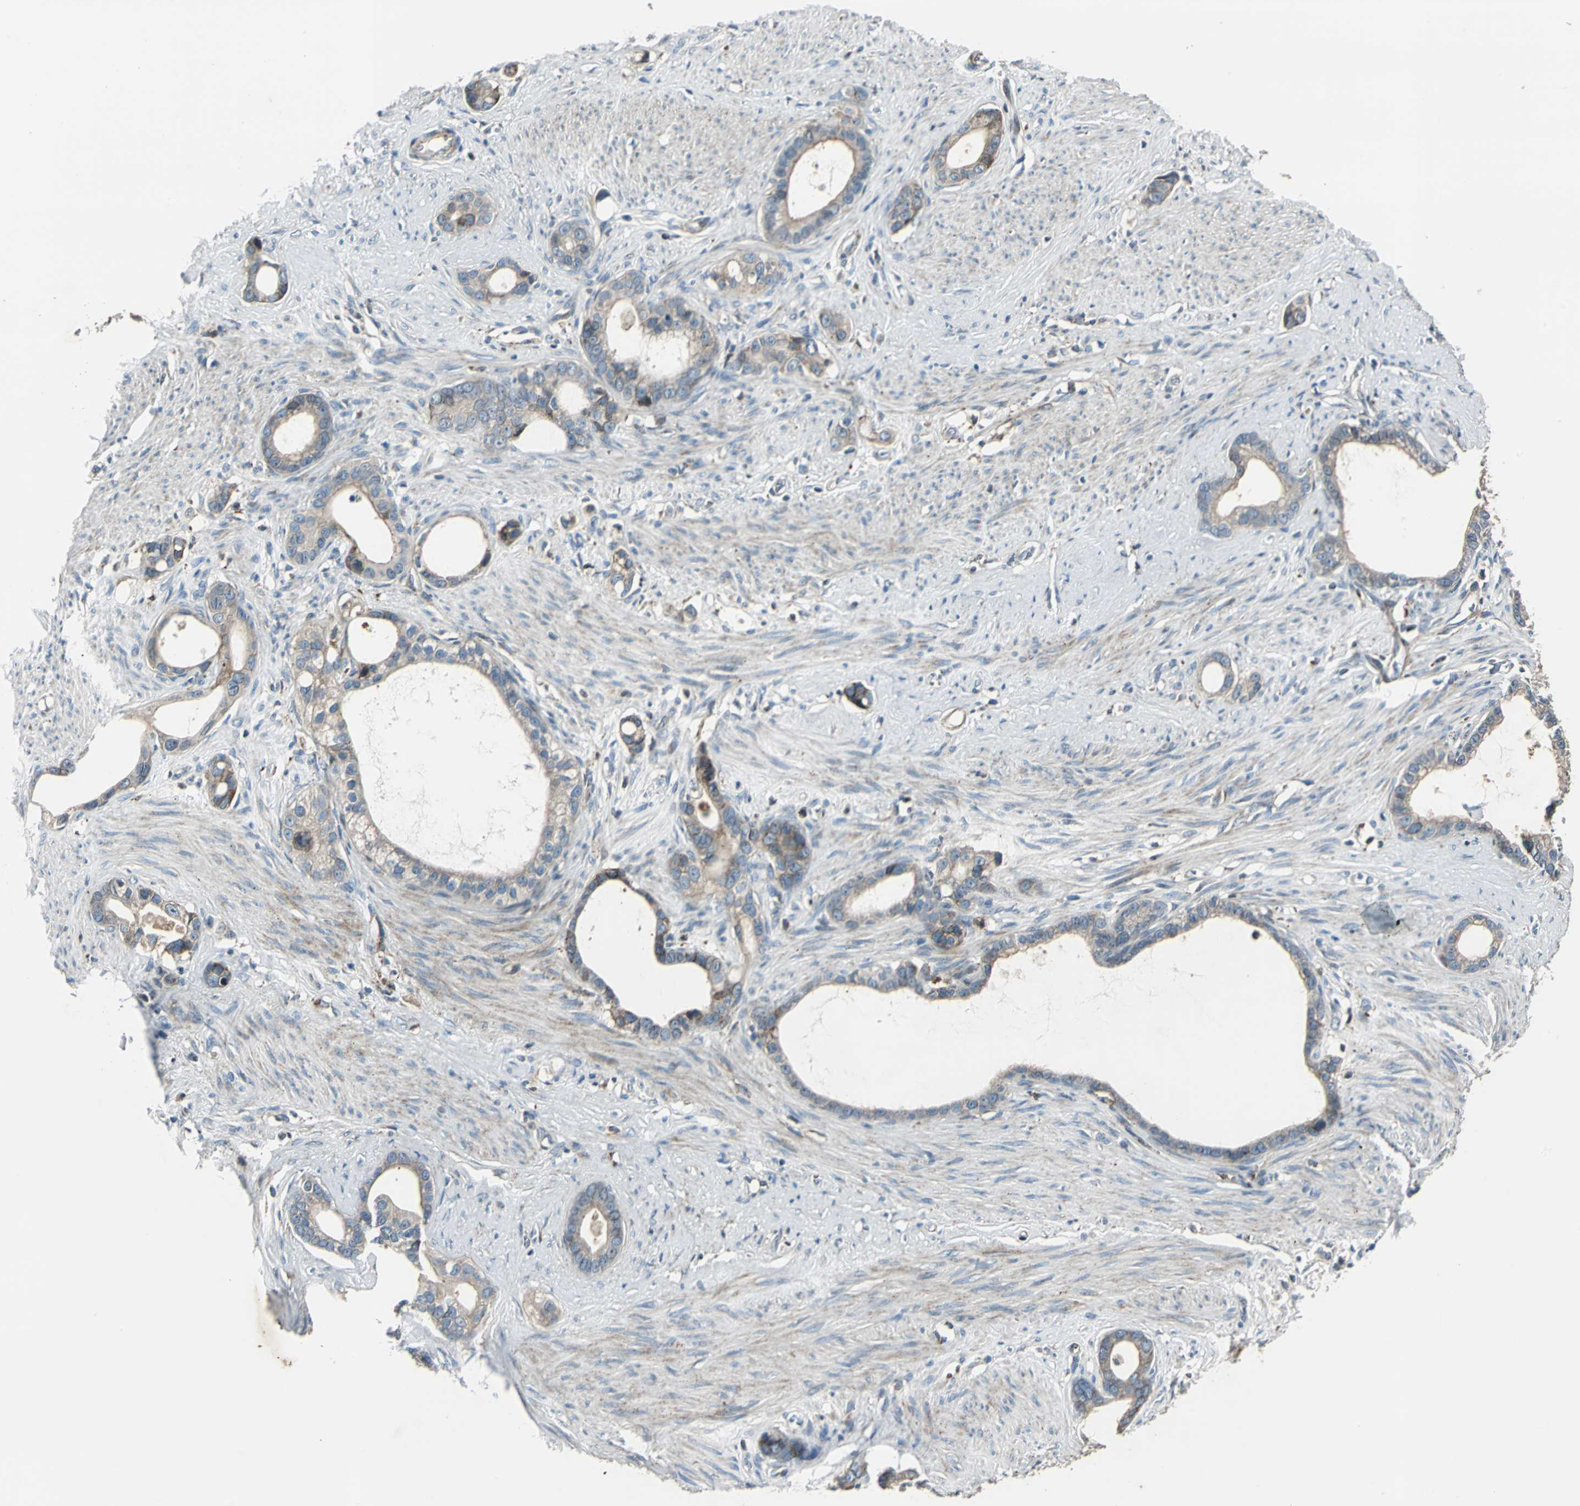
{"staining": {"intensity": "moderate", "quantity": "25%-75%", "location": "cytoplasmic/membranous"}, "tissue": "stomach cancer", "cell_type": "Tumor cells", "image_type": "cancer", "snomed": [{"axis": "morphology", "description": "Adenocarcinoma, NOS"}, {"axis": "topography", "description": "Stomach"}], "caption": "A medium amount of moderate cytoplasmic/membranous staining is seen in approximately 25%-75% of tumor cells in adenocarcinoma (stomach) tissue.", "gene": "HTATIP2", "patient": {"sex": "female", "age": 75}}